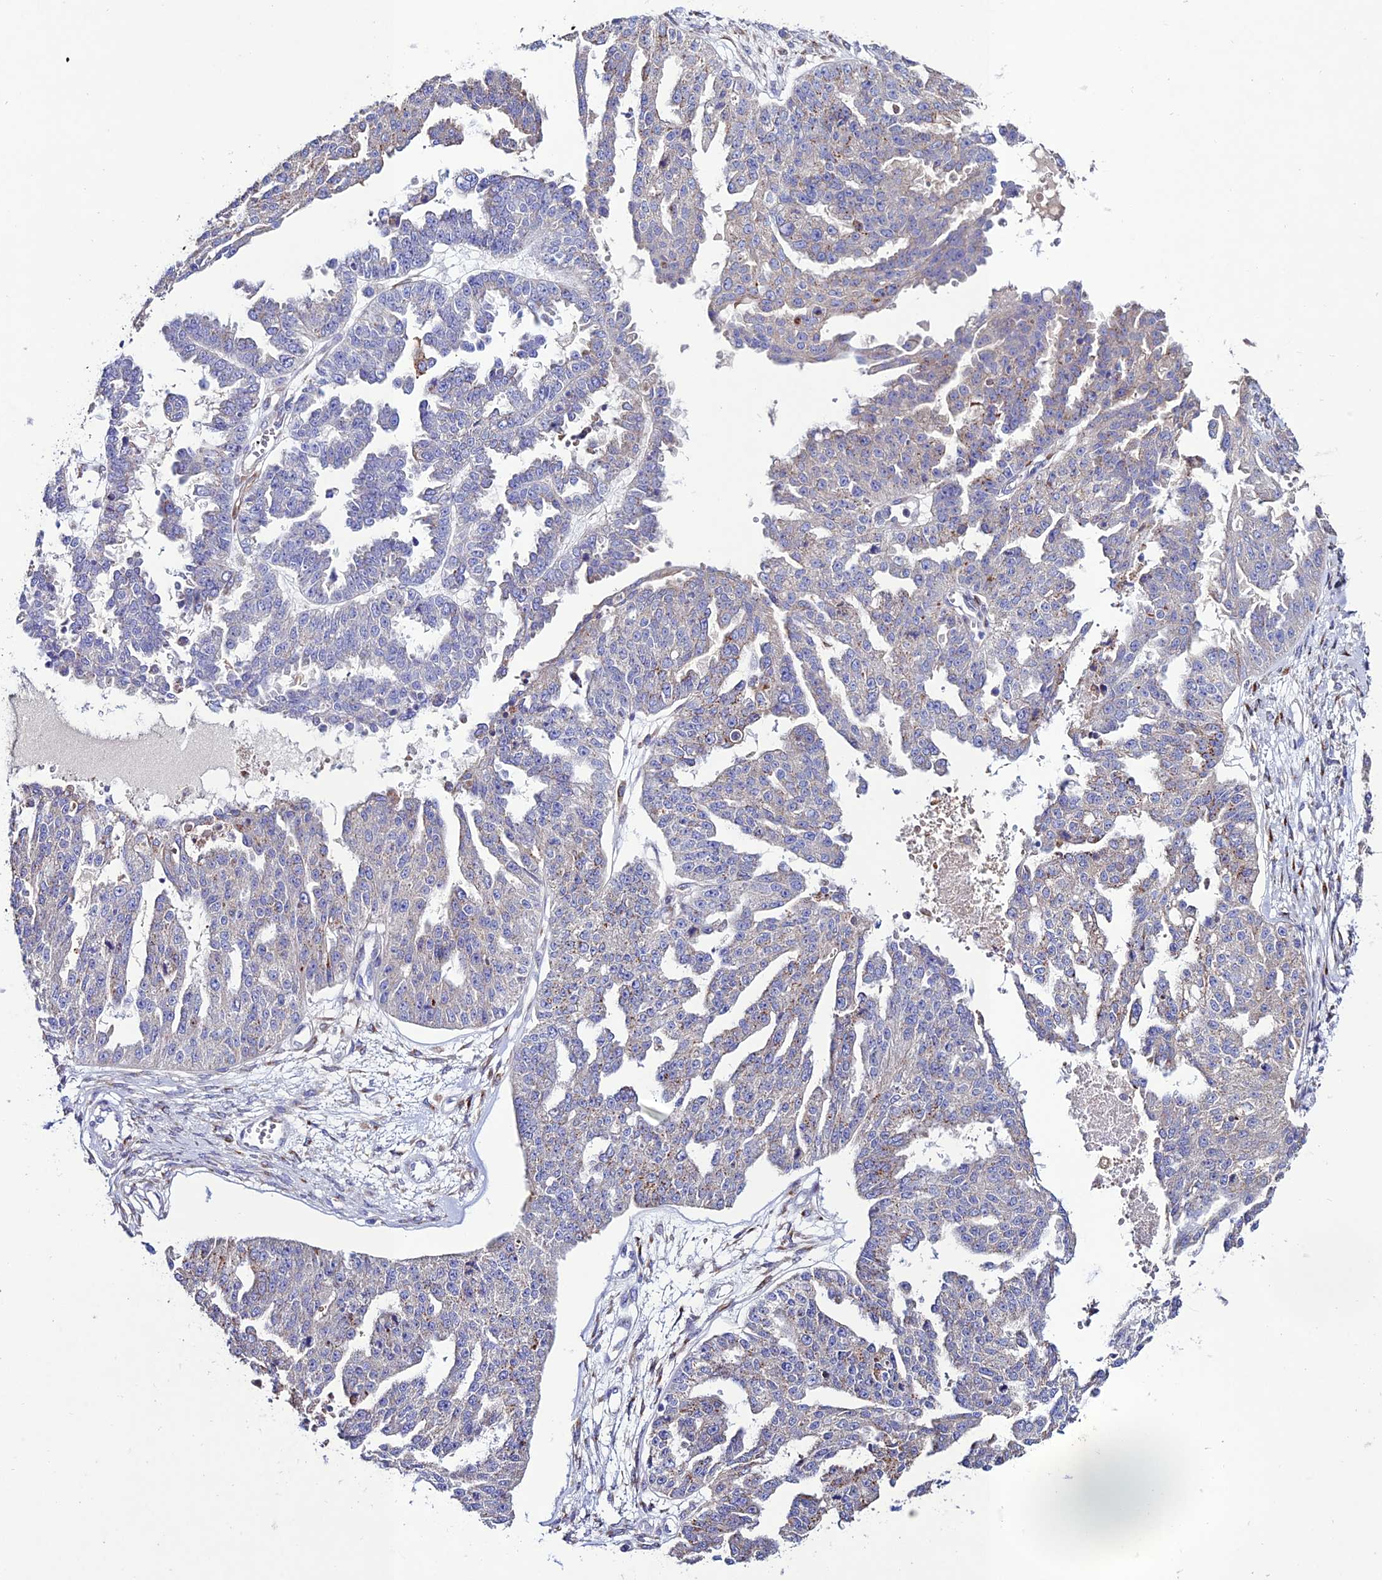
{"staining": {"intensity": "negative", "quantity": "none", "location": "none"}, "tissue": "ovarian cancer", "cell_type": "Tumor cells", "image_type": "cancer", "snomed": [{"axis": "morphology", "description": "Cystadenocarcinoma, serous, NOS"}, {"axis": "topography", "description": "Ovary"}], "caption": "Immunohistochemistry (IHC) image of neoplastic tissue: human ovarian cancer (serous cystadenocarcinoma) stained with DAB (3,3'-diaminobenzidine) shows no significant protein positivity in tumor cells.", "gene": "OR51Q1", "patient": {"sex": "female", "age": 58}}